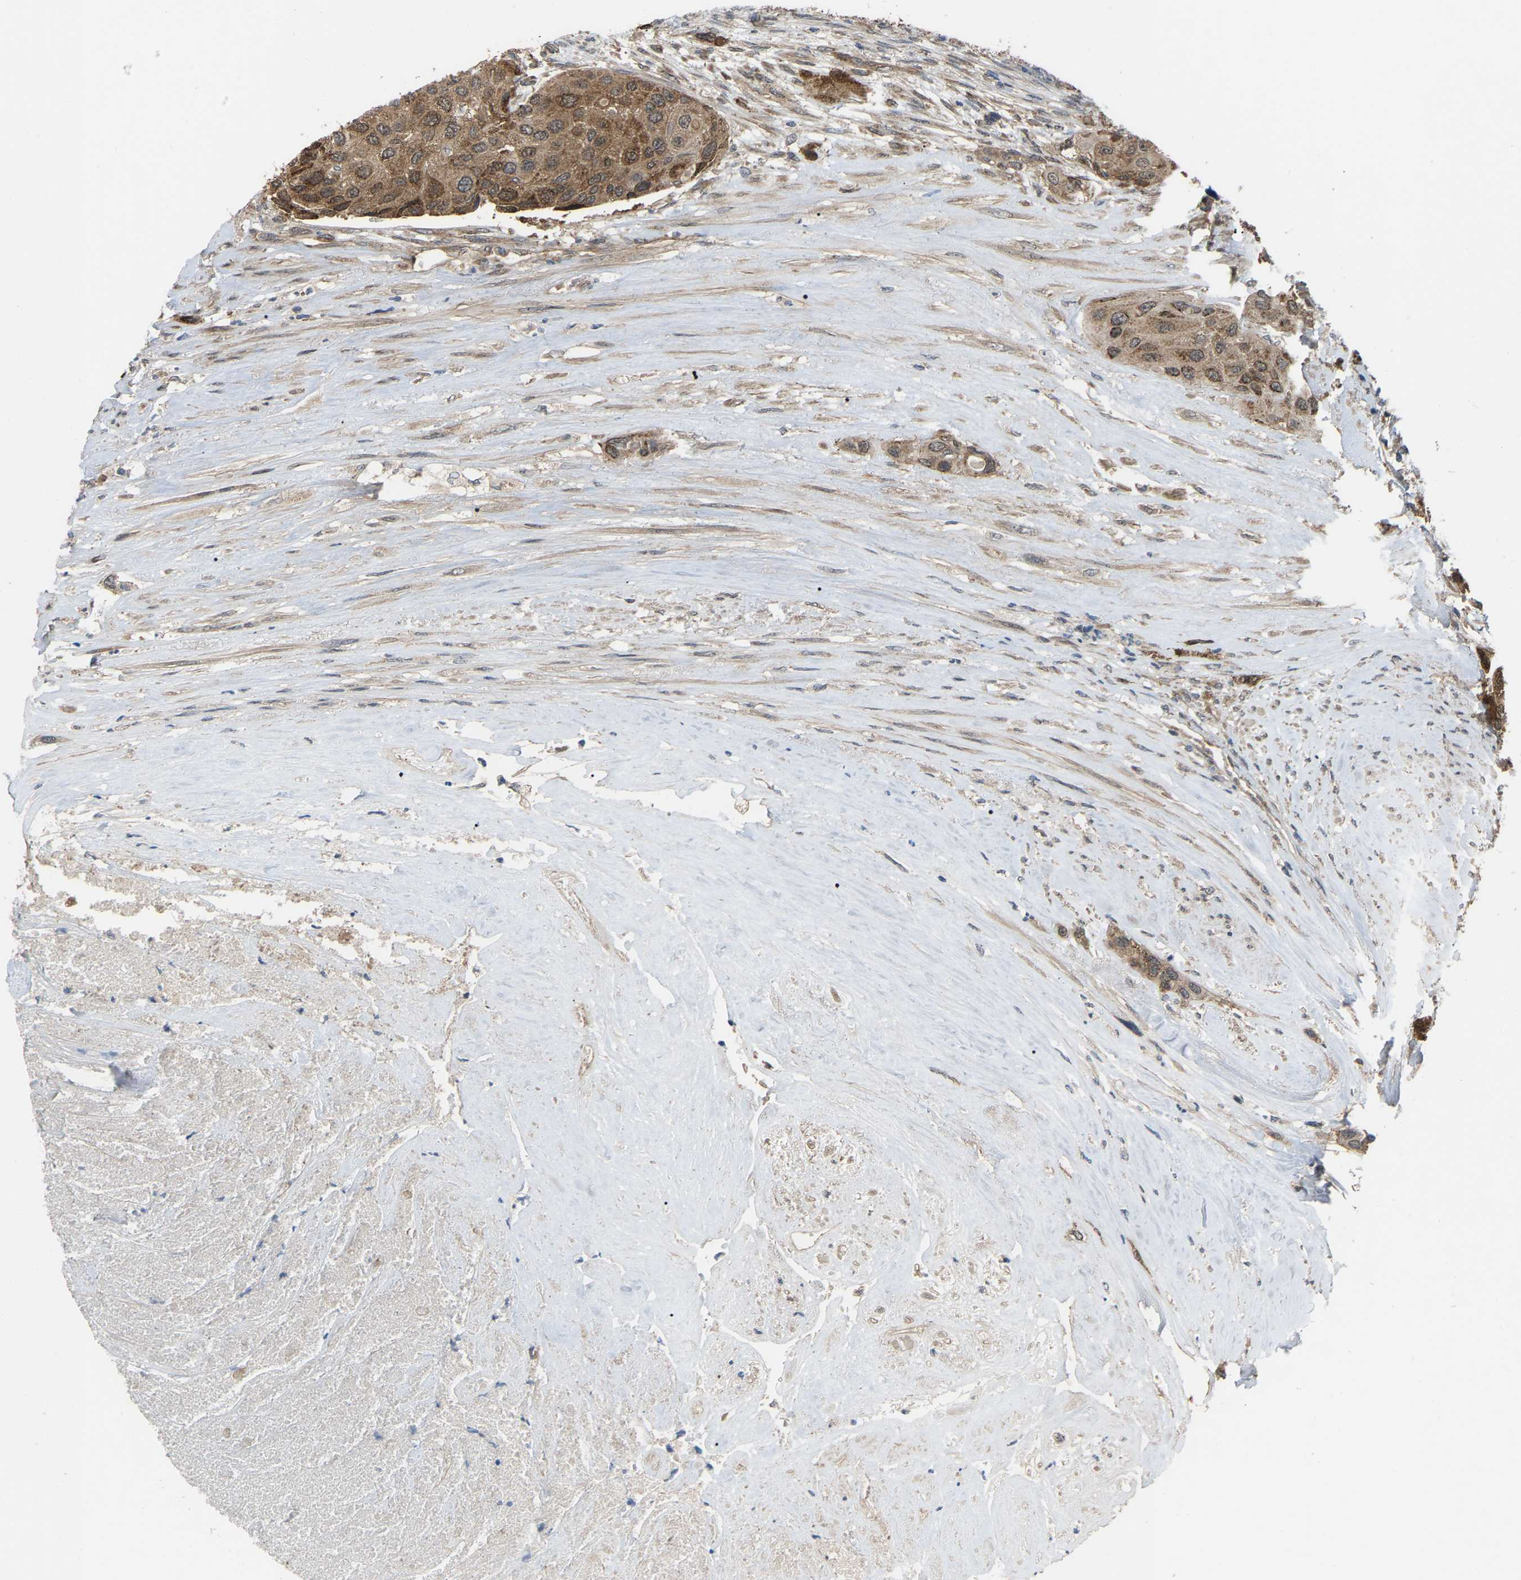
{"staining": {"intensity": "strong", "quantity": ">75%", "location": "cytoplasmic/membranous"}, "tissue": "urothelial cancer", "cell_type": "Tumor cells", "image_type": "cancer", "snomed": [{"axis": "morphology", "description": "Urothelial carcinoma, High grade"}, {"axis": "topography", "description": "Urinary bladder"}], "caption": "Brown immunohistochemical staining in human high-grade urothelial carcinoma exhibits strong cytoplasmic/membranous expression in about >75% of tumor cells.", "gene": "CROT", "patient": {"sex": "female", "age": 56}}